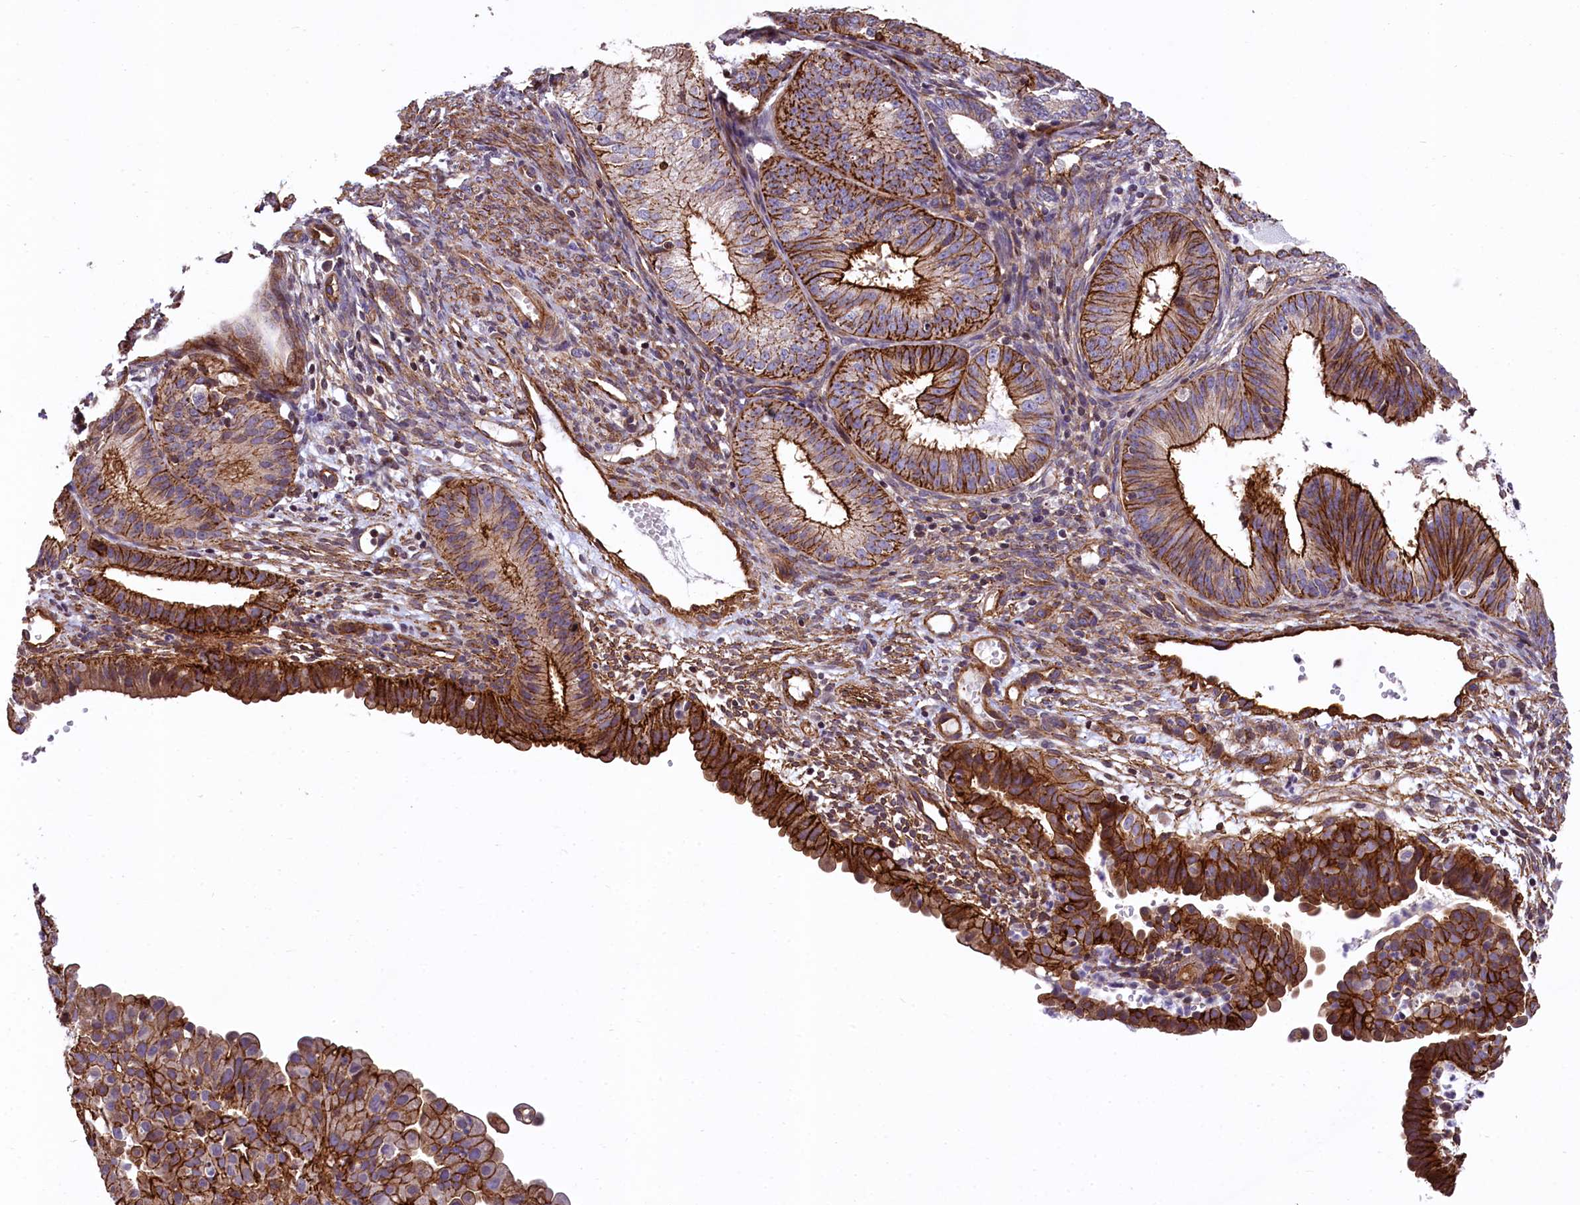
{"staining": {"intensity": "strong", "quantity": ">75%", "location": "cytoplasmic/membranous"}, "tissue": "endometrial cancer", "cell_type": "Tumor cells", "image_type": "cancer", "snomed": [{"axis": "morphology", "description": "Adenocarcinoma, NOS"}, {"axis": "topography", "description": "Endometrium"}], "caption": "This micrograph shows adenocarcinoma (endometrial) stained with IHC to label a protein in brown. The cytoplasmic/membranous of tumor cells show strong positivity for the protein. Nuclei are counter-stained blue.", "gene": "ZNF2", "patient": {"sex": "female", "age": 51}}